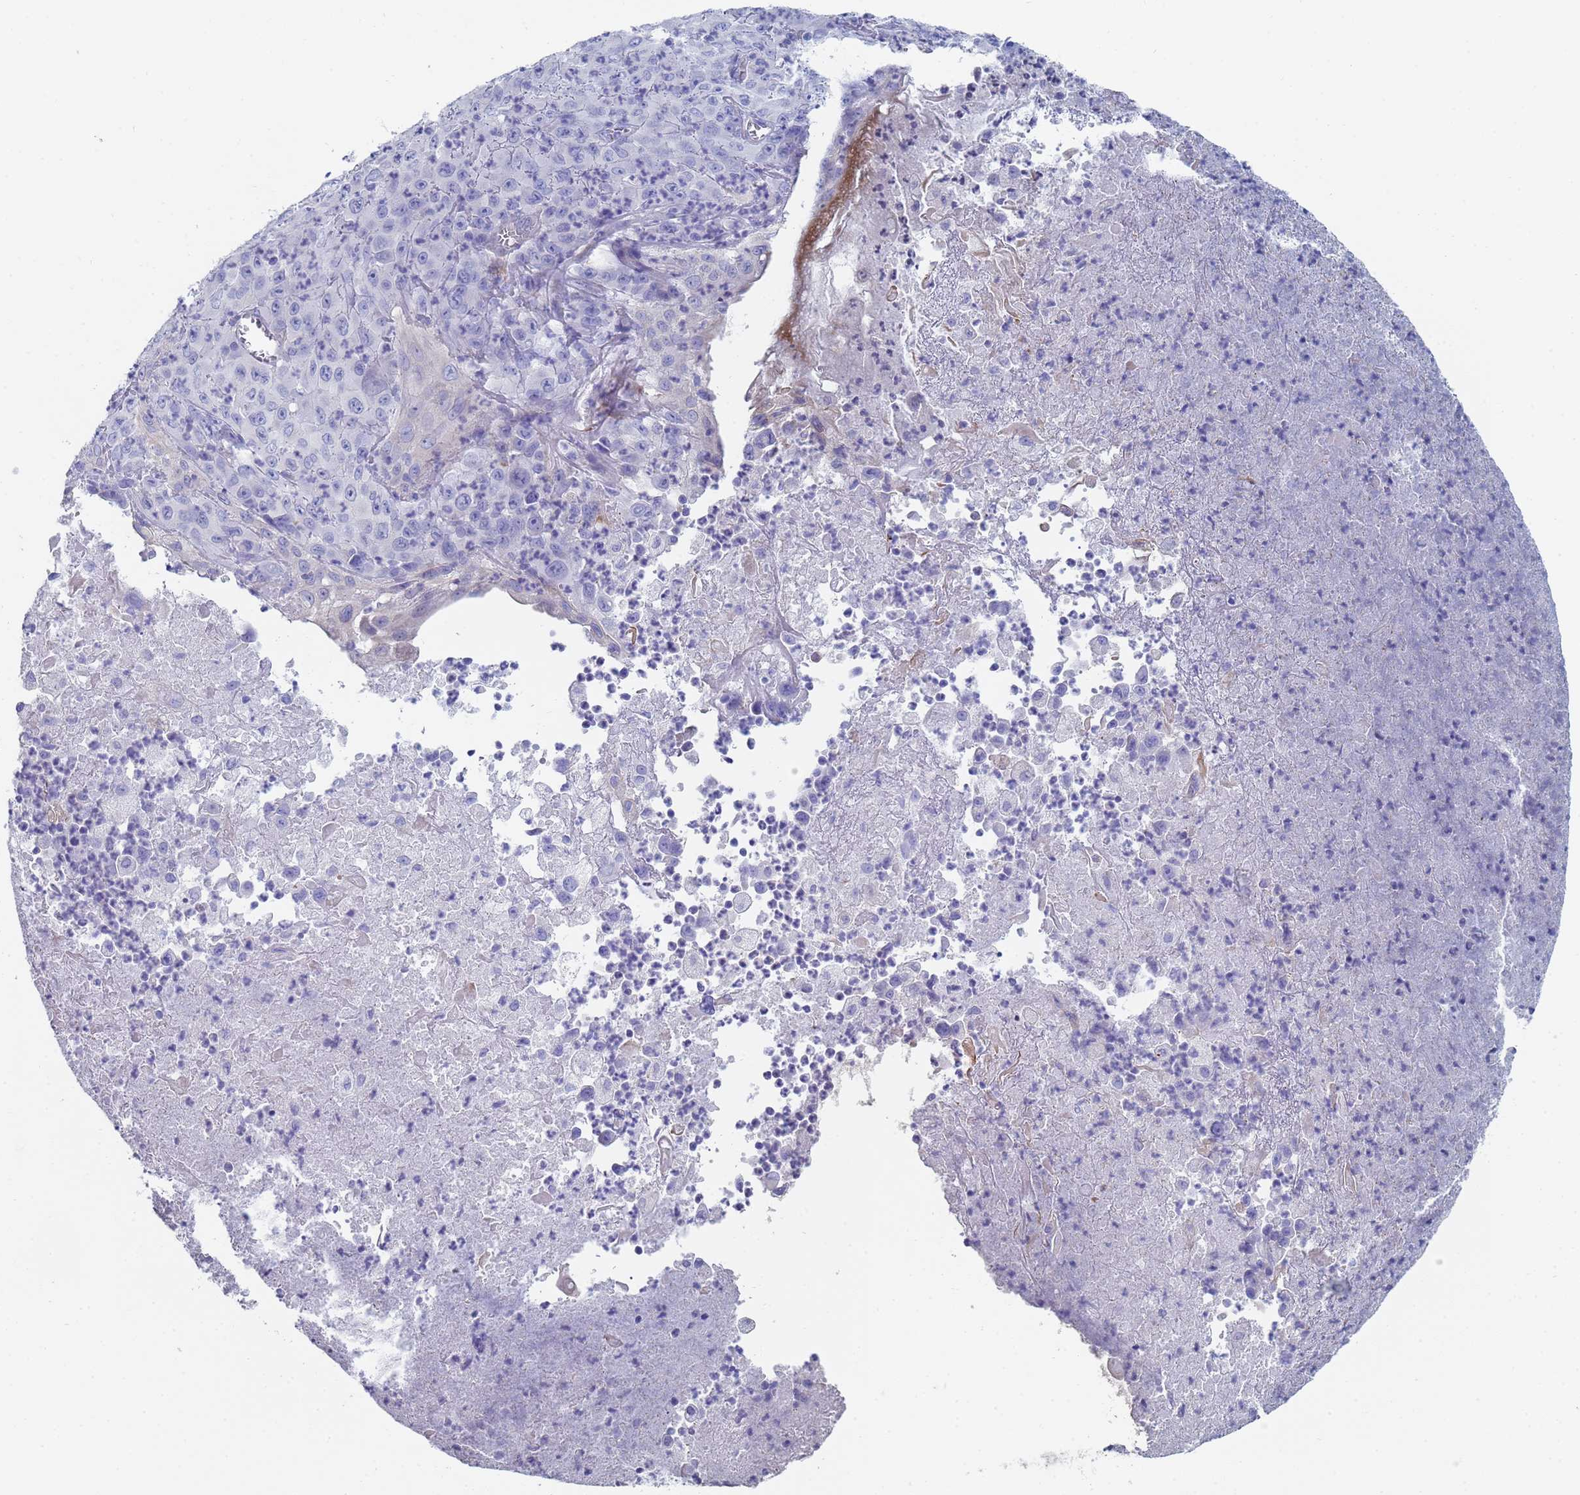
{"staining": {"intensity": "negative", "quantity": "none", "location": "none"}, "tissue": "melanoma", "cell_type": "Tumor cells", "image_type": "cancer", "snomed": [{"axis": "morphology", "description": "Malignant melanoma, Metastatic site"}, {"axis": "topography", "description": "Brain"}], "caption": "DAB immunohistochemical staining of melanoma reveals no significant expression in tumor cells. (DAB (3,3'-diaminobenzidine) immunohistochemistry (IHC) with hematoxylin counter stain).", "gene": "ABCA8", "patient": {"sex": "female", "age": 53}}